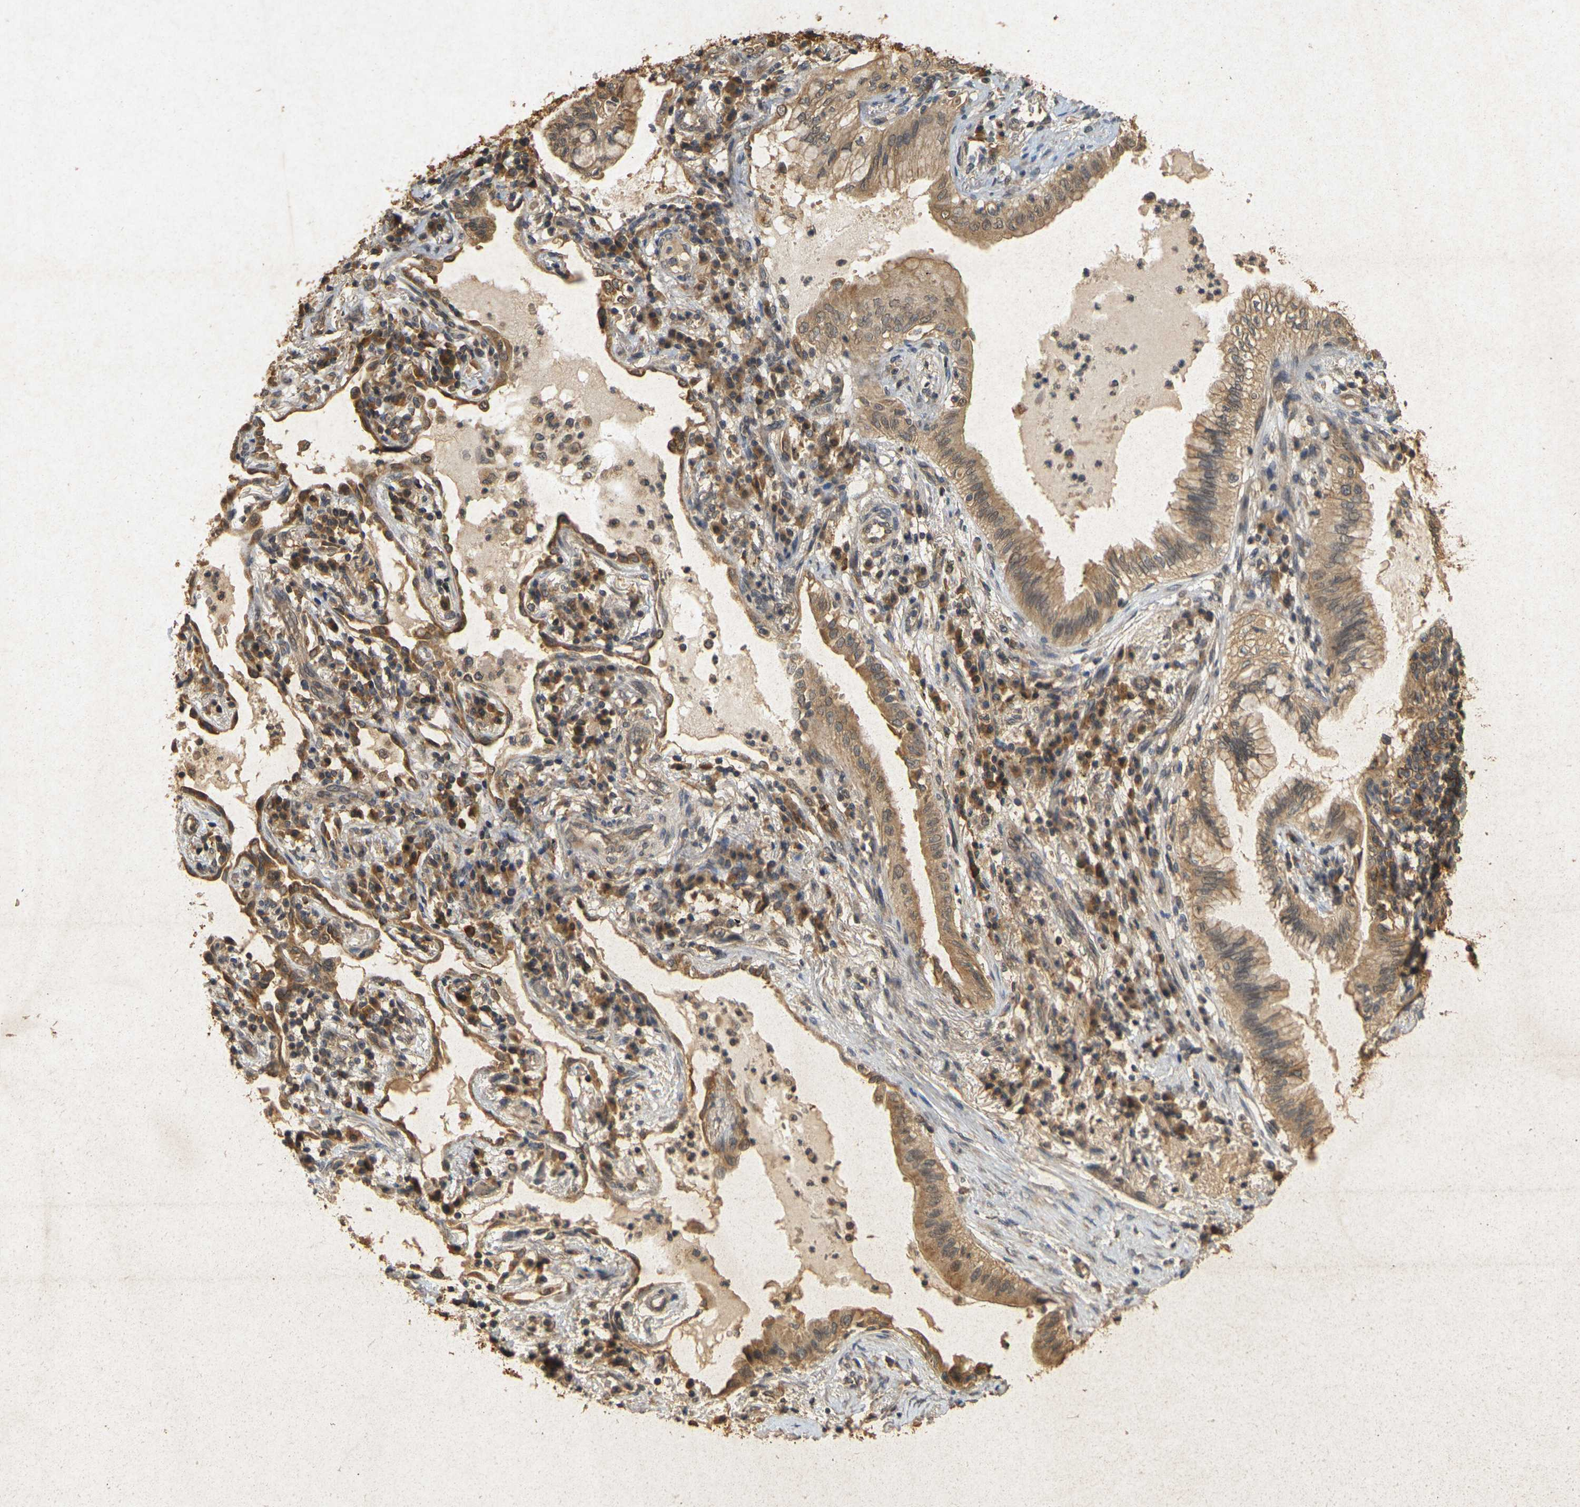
{"staining": {"intensity": "moderate", "quantity": ">75%", "location": "cytoplasmic/membranous"}, "tissue": "lung cancer", "cell_type": "Tumor cells", "image_type": "cancer", "snomed": [{"axis": "morphology", "description": "Adenocarcinoma, NOS"}, {"axis": "topography", "description": "Lung"}], "caption": "Adenocarcinoma (lung) stained for a protein exhibits moderate cytoplasmic/membranous positivity in tumor cells.", "gene": "ERN1", "patient": {"sex": "female", "age": 70}}